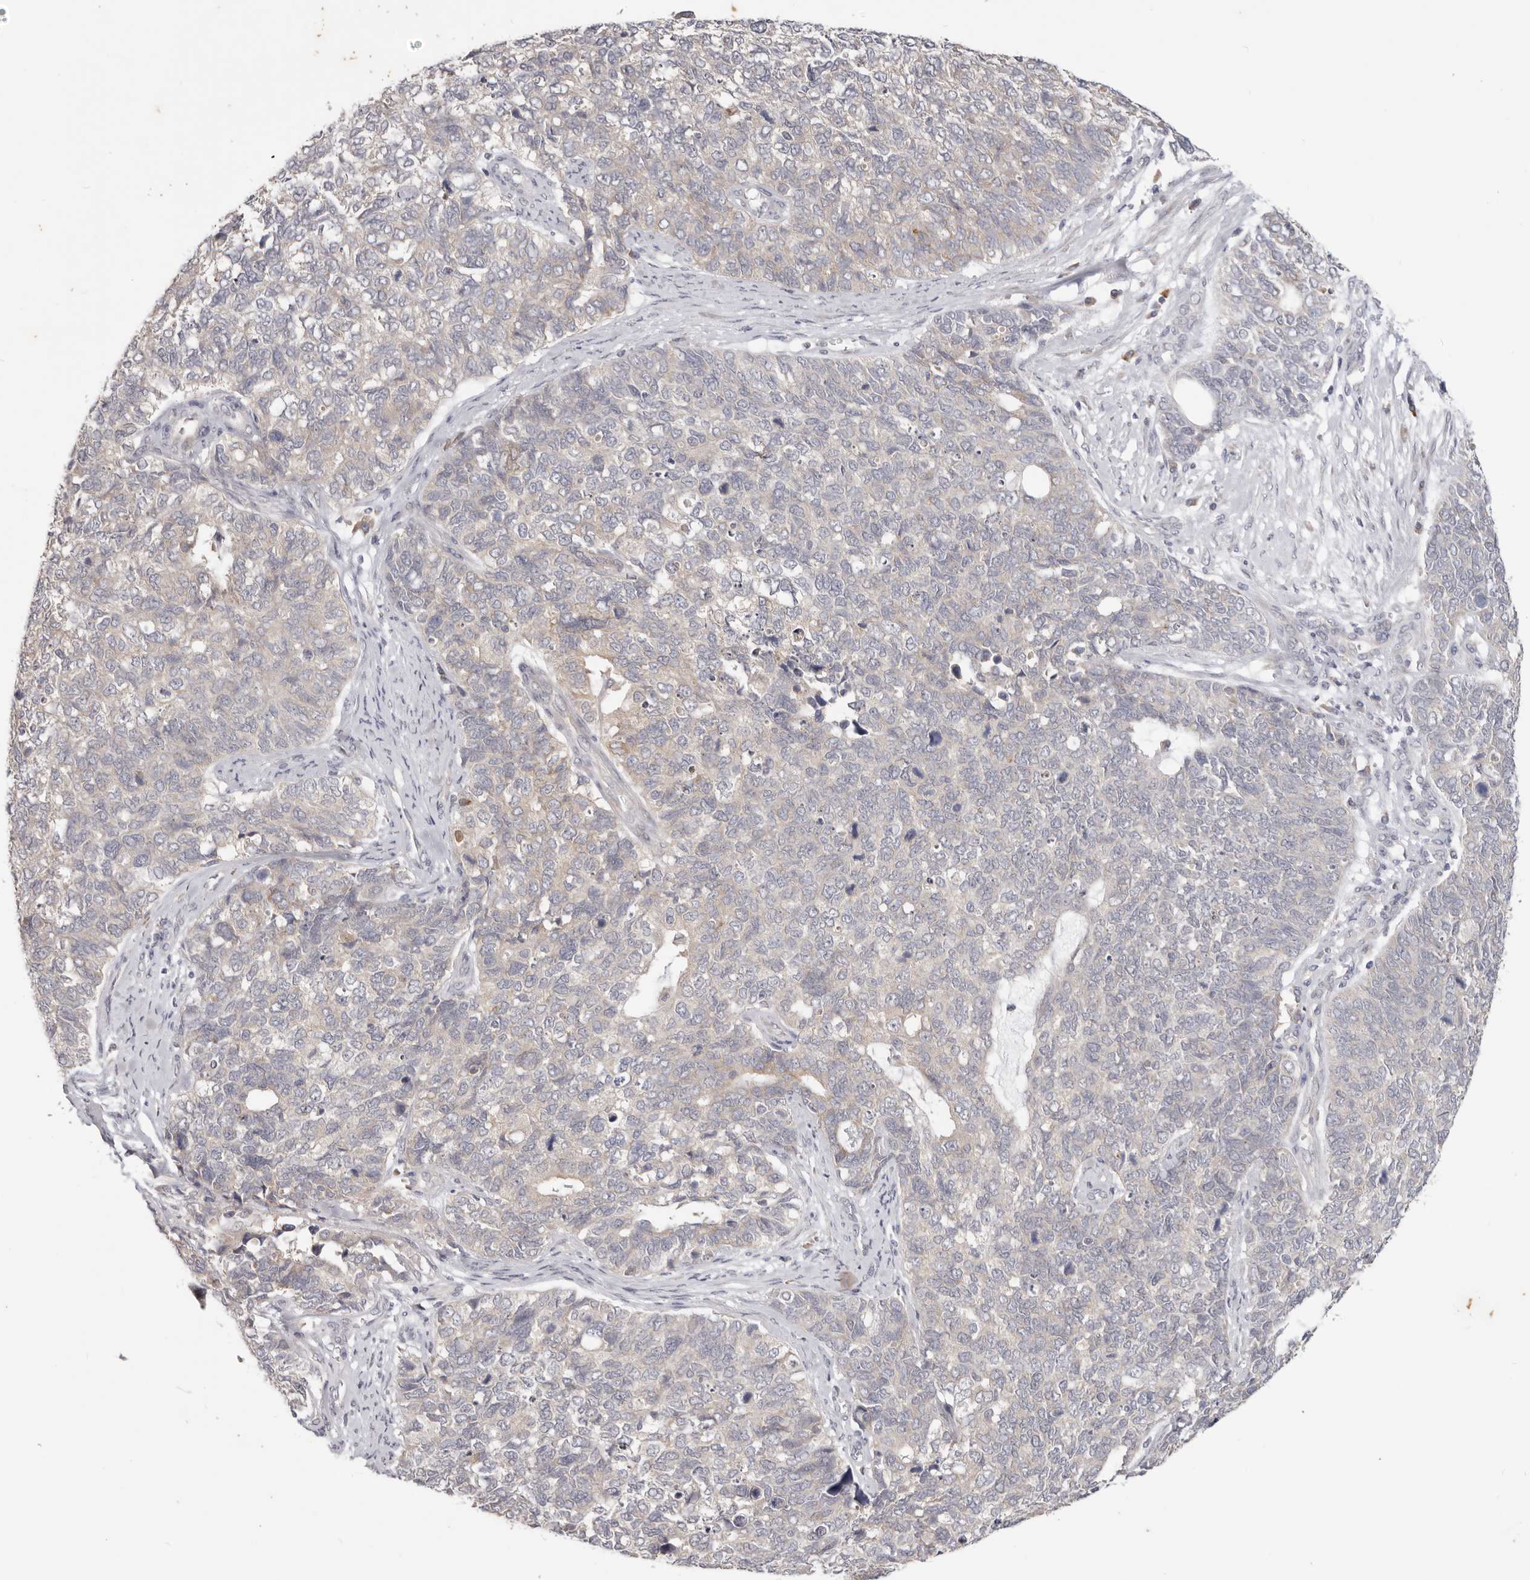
{"staining": {"intensity": "weak", "quantity": "<25%", "location": "cytoplasmic/membranous"}, "tissue": "cervical cancer", "cell_type": "Tumor cells", "image_type": "cancer", "snomed": [{"axis": "morphology", "description": "Squamous cell carcinoma, NOS"}, {"axis": "topography", "description": "Cervix"}], "caption": "High magnification brightfield microscopy of cervical squamous cell carcinoma stained with DAB (3,3'-diaminobenzidine) (brown) and counterstained with hematoxylin (blue): tumor cells show no significant staining. (DAB (3,3'-diaminobenzidine) IHC visualized using brightfield microscopy, high magnification).", "gene": "WDR77", "patient": {"sex": "female", "age": 63}}